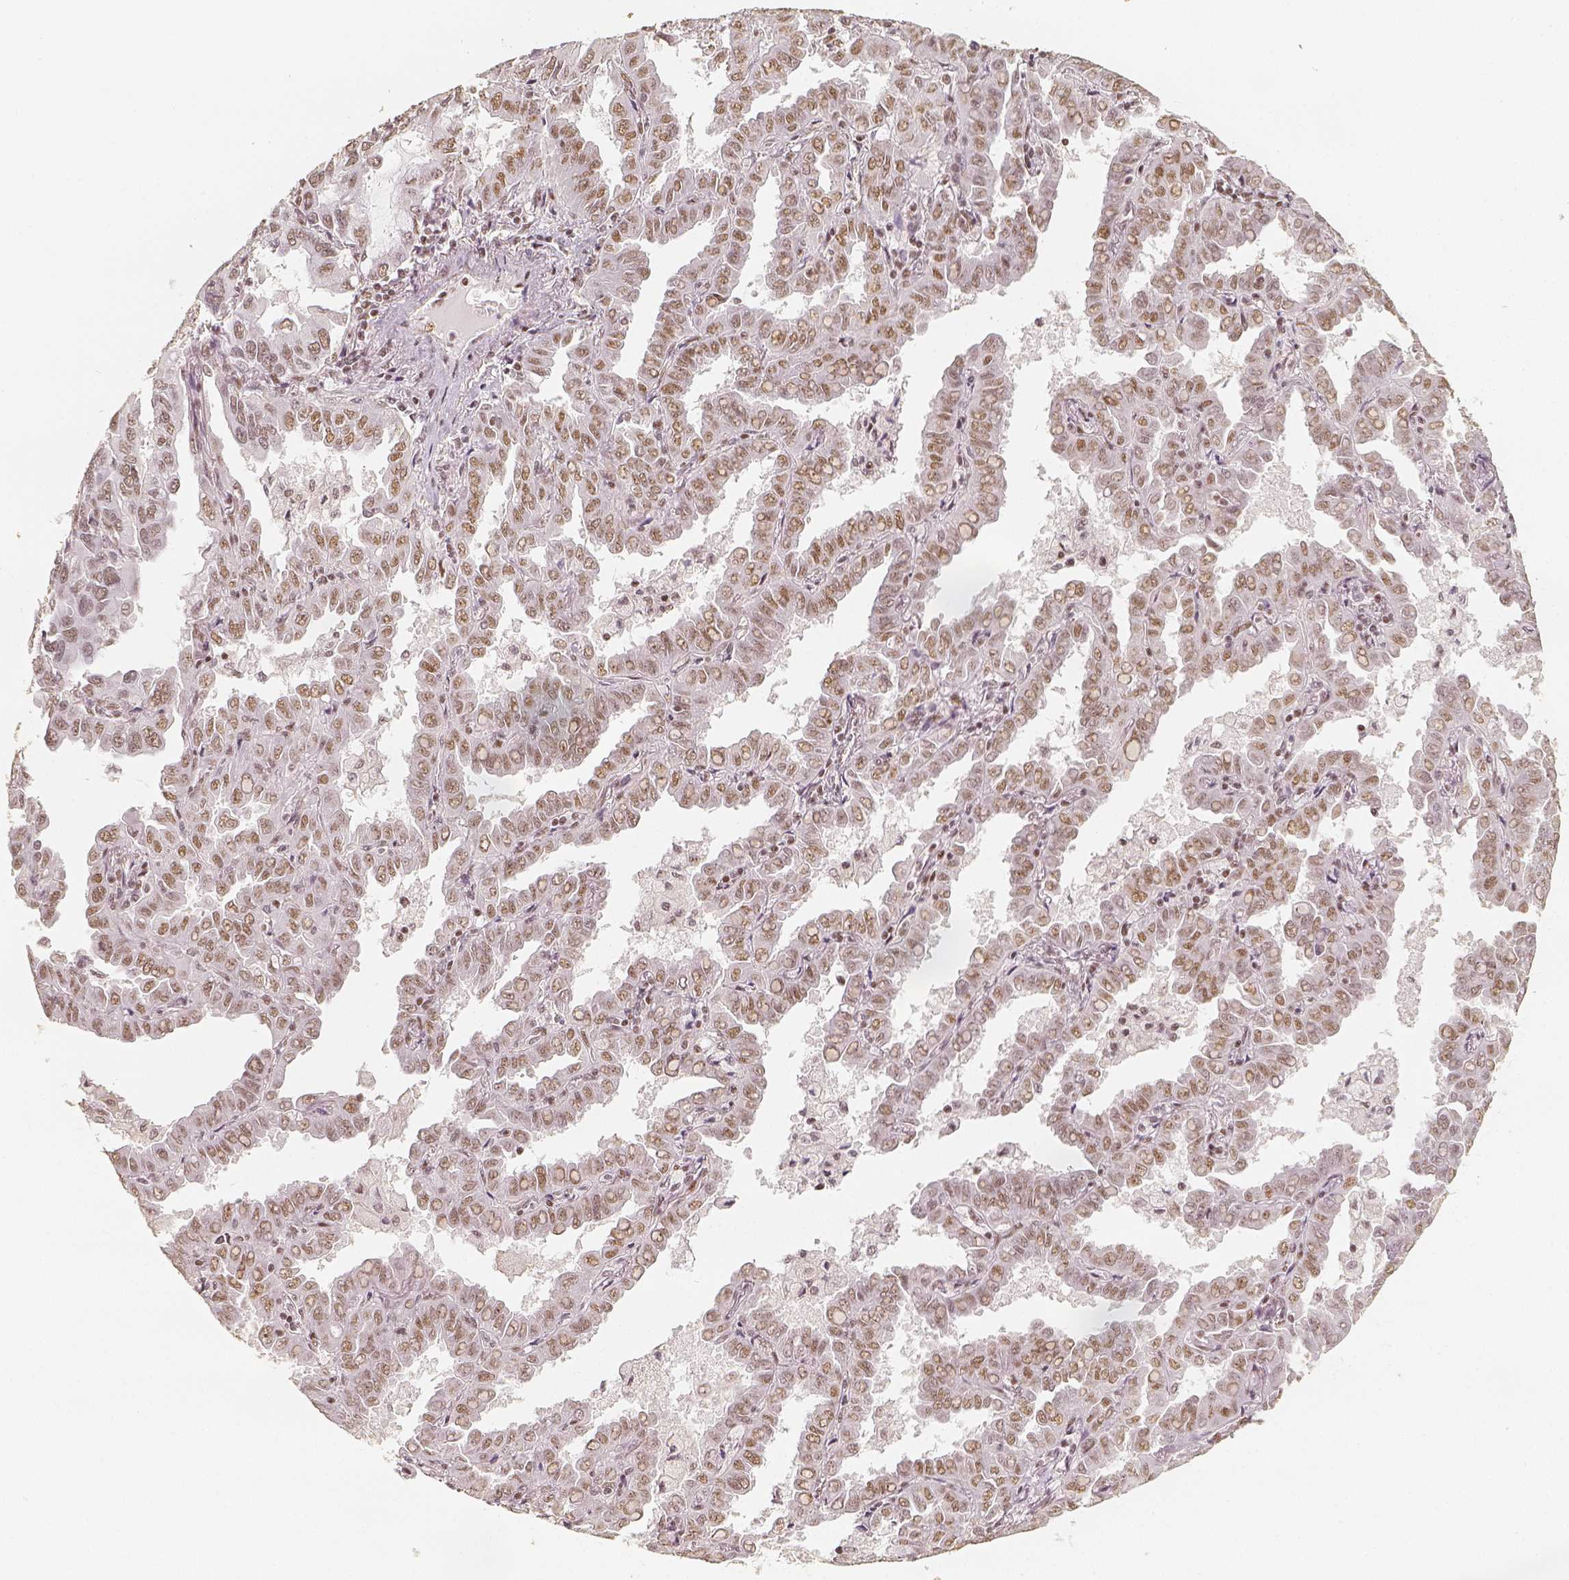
{"staining": {"intensity": "weak", "quantity": ">75%", "location": "nuclear"}, "tissue": "lung cancer", "cell_type": "Tumor cells", "image_type": "cancer", "snomed": [{"axis": "morphology", "description": "Adenocarcinoma, NOS"}, {"axis": "topography", "description": "Lung"}], "caption": "This is a histology image of immunohistochemistry staining of lung cancer, which shows weak expression in the nuclear of tumor cells.", "gene": "HDAC1", "patient": {"sex": "male", "age": 64}}